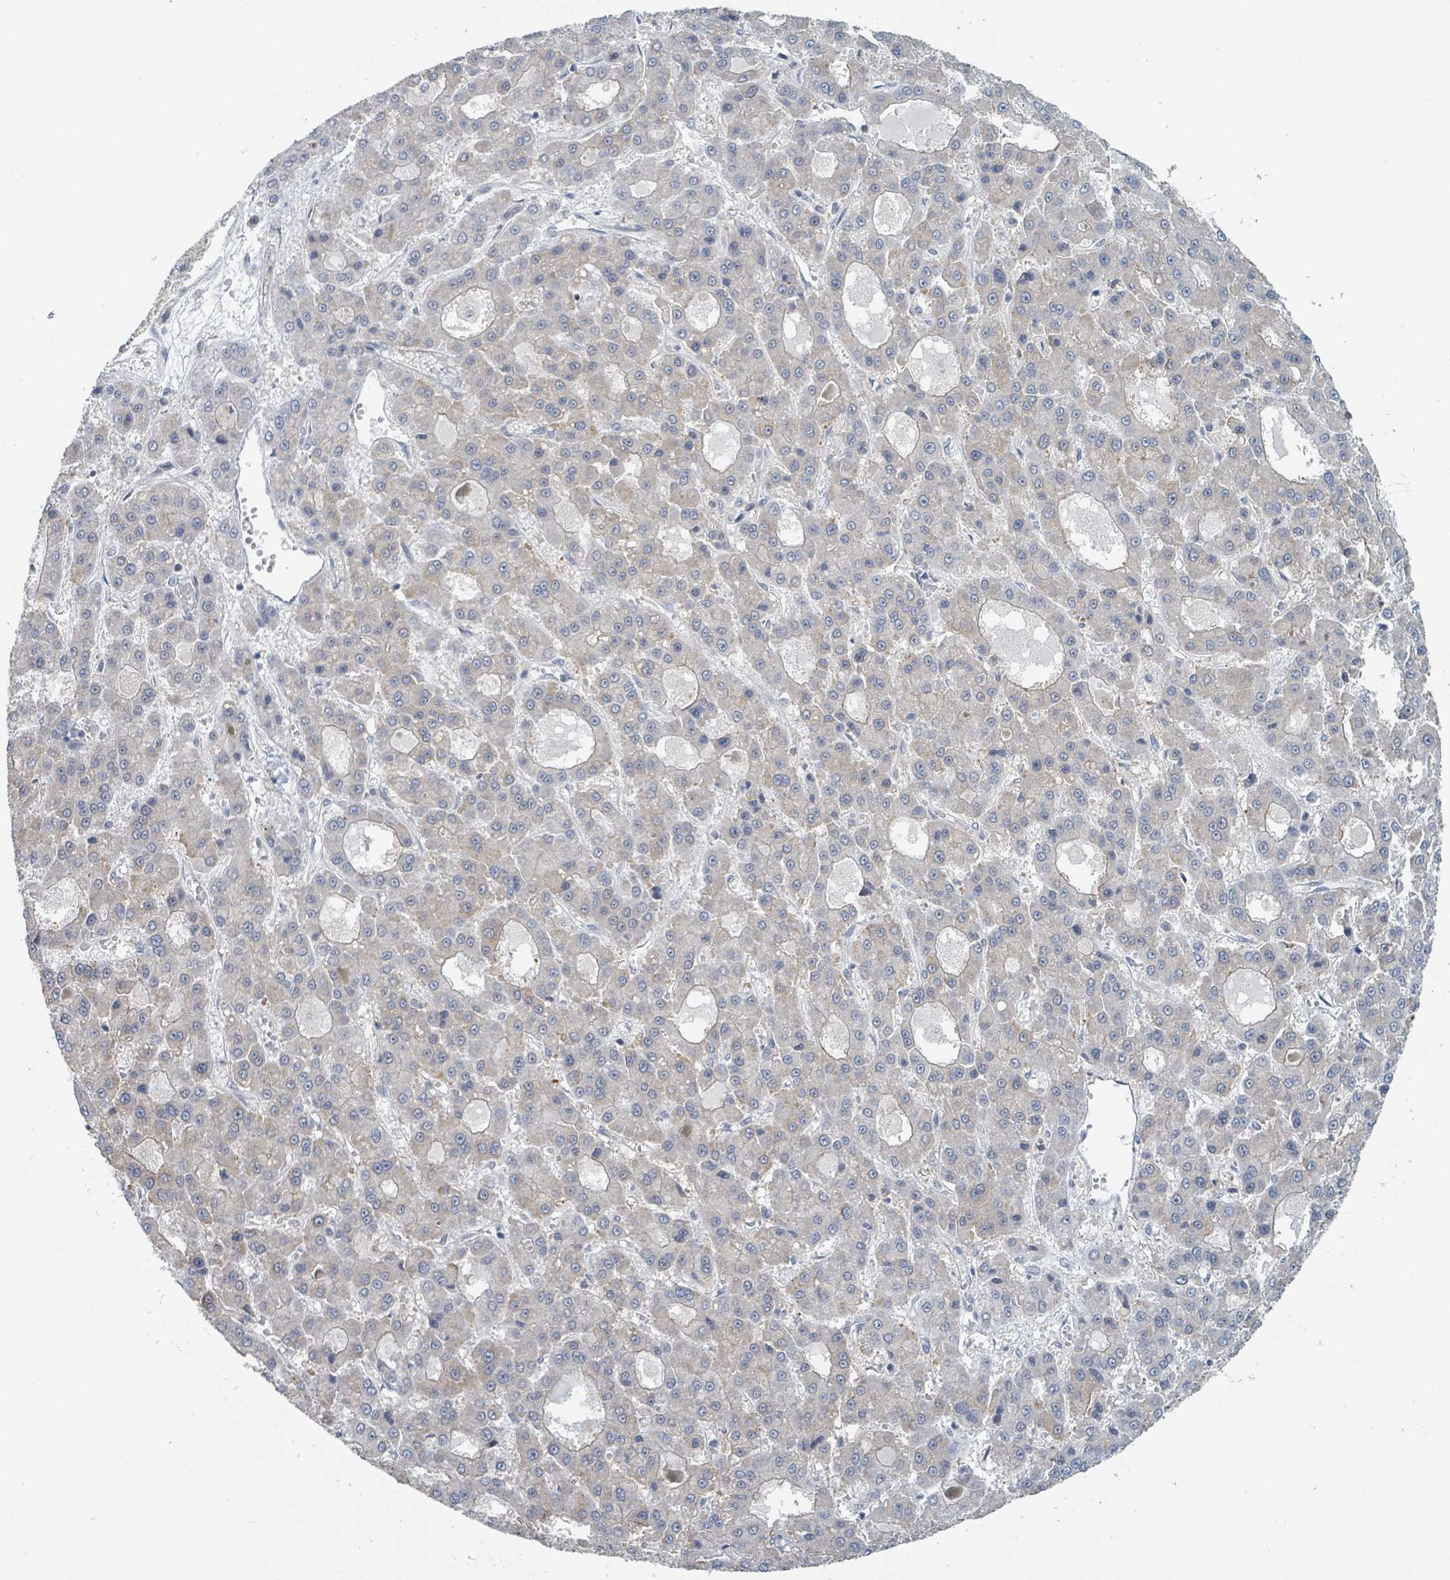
{"staining": {"intensity": "negative", "quantity": "none", "location": "none"}, "tissue": "liver cancer", "cell_type": "Tumor cells", "image_type": "cancer", "snomed": [{"axis": "morphology", "description": "Carcinoma, Hepatocellular, NOS"}, {"axis": "topography", "description": "Liver"}], "caption": "The immunohistochemistry (IHC) image has no significant expression in tumor cells of liver hepatocellular carcinoma tissue. The staining was performed using DAB (3,3'-diaminobenzidine) to visualize the protein expression in brown, while the nuclei were stained in blue with hematoxylin (Magnification: 20x).", "gene": "ANKRD55", "patient": {"sex": "male", "age": 70}}